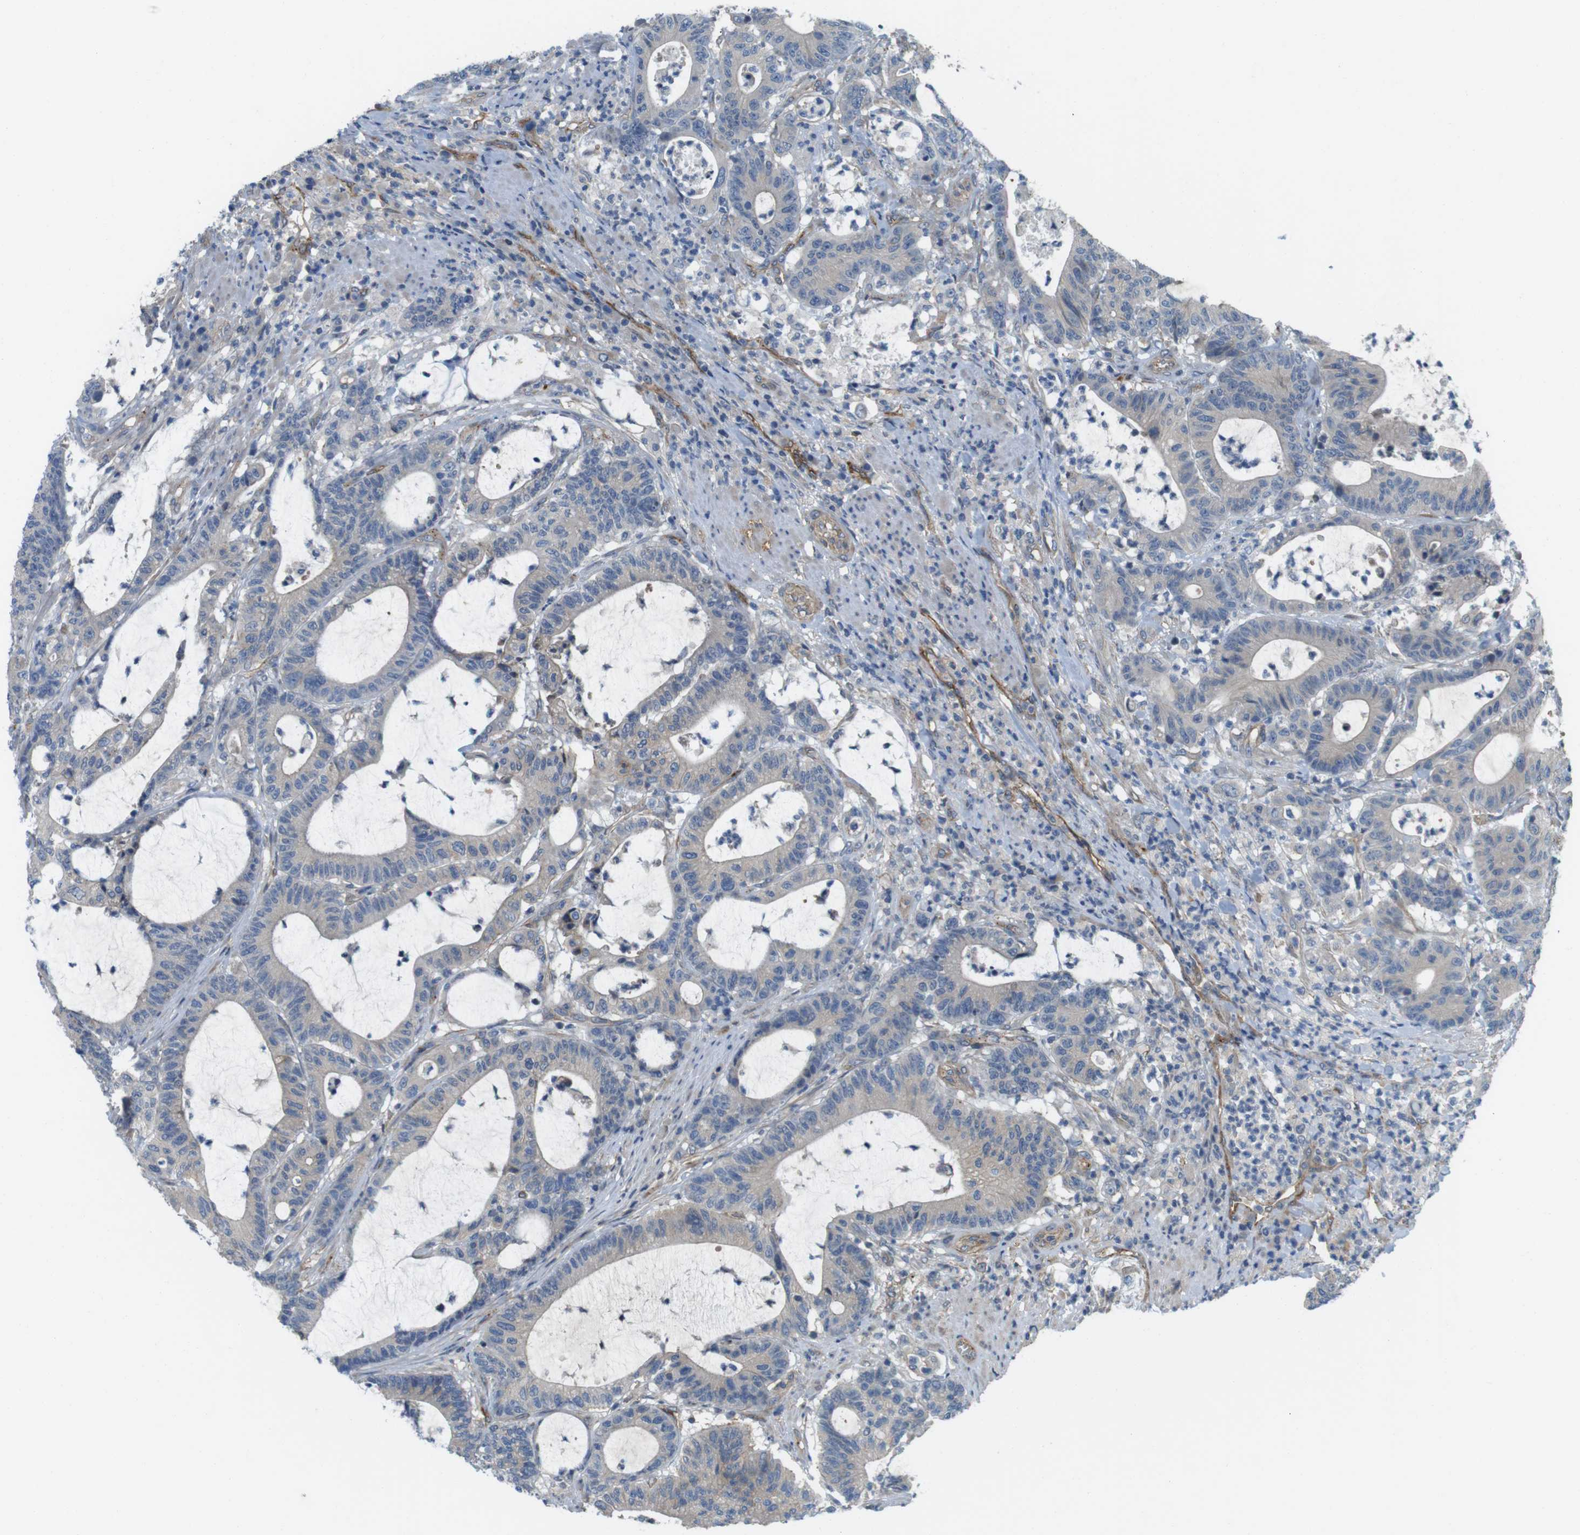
{"staining": {"intensity": "weak", "quantity": ">75%", "location": "cytoplasmic/membranous"}, "tissue": "colorectal cancer", "cell_type": "Tumor cells", "image_type": "cancer", "snomed": [{"axis": "morphology", "description": "Adenocarcinoma, NOS"}, {"axis": "topography", "description": "Colon"}], "caption": "High-power microscopy captured an immunohistochemistry (IHC) photomicrograph of colorectal adenocarcinoma, revealing weak cytoplasmic/membranous expression in approximately >75% of tumor cells.", "gene": "BVES", "patient": {"sex": "female", "age": 84}}